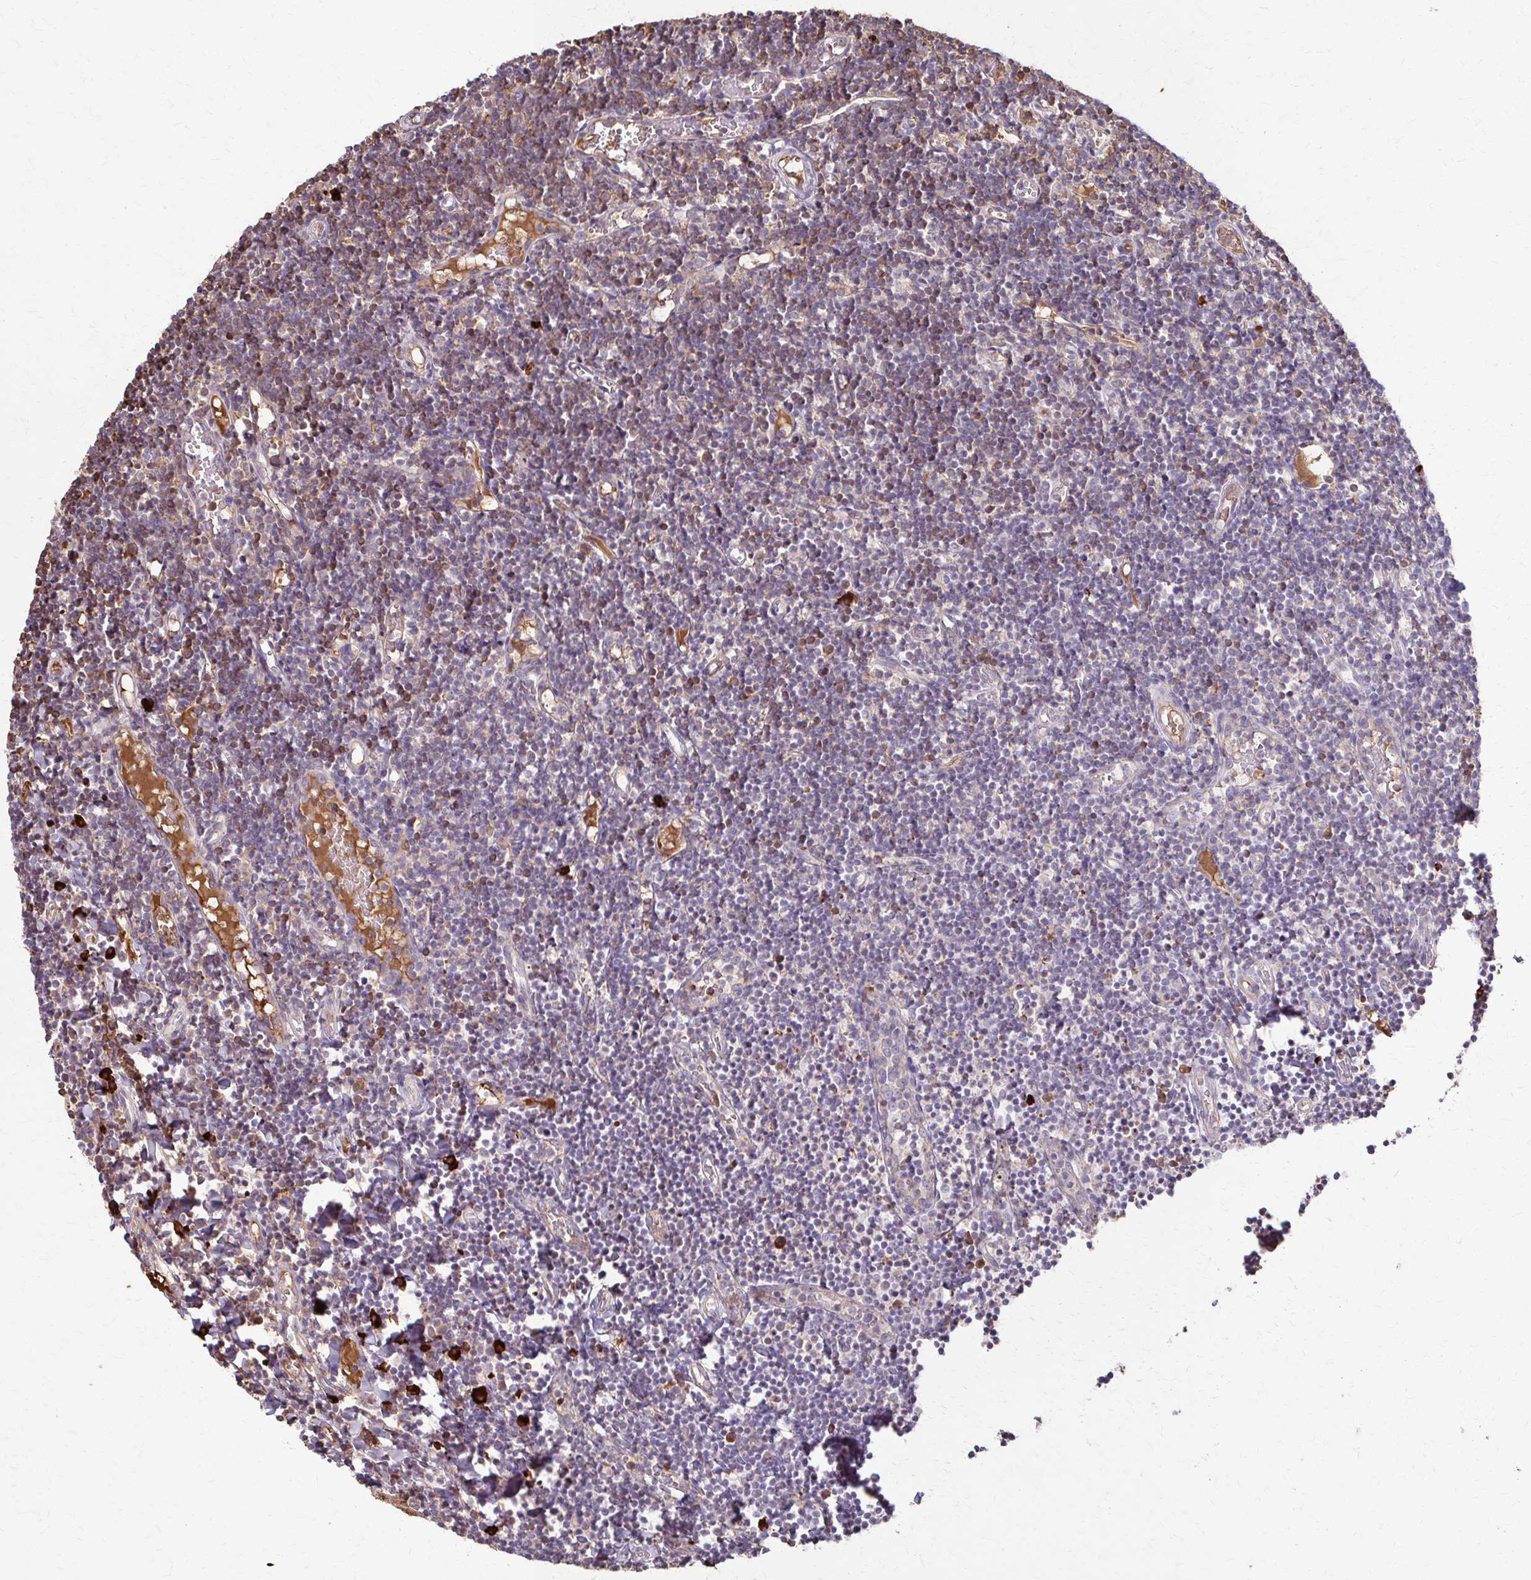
{"staining": {"intensity": "negative", "quantity": "none", "location": "none"}, "tissue": "tonsil", "cell_type": "Germinal center cells", "image_type": "normal", "snomed": [{"axis": "morphology", "description": "Normal tissue, NOS"}, {"axis": "topography", "description": "Tonsil"}], "caption": "Immunohistochemistry of unremarkable tonsil displays no staining in germinal center cells. Brightfield microscopy of immunohistochemistry (IHC) stained with DAB (3,3'-diaminobenzidine) (brown) and hematoxylin (blue), captured at high magnification.", "gene": "IL18BP", "patient": {"sex": "female", "age": 10}}